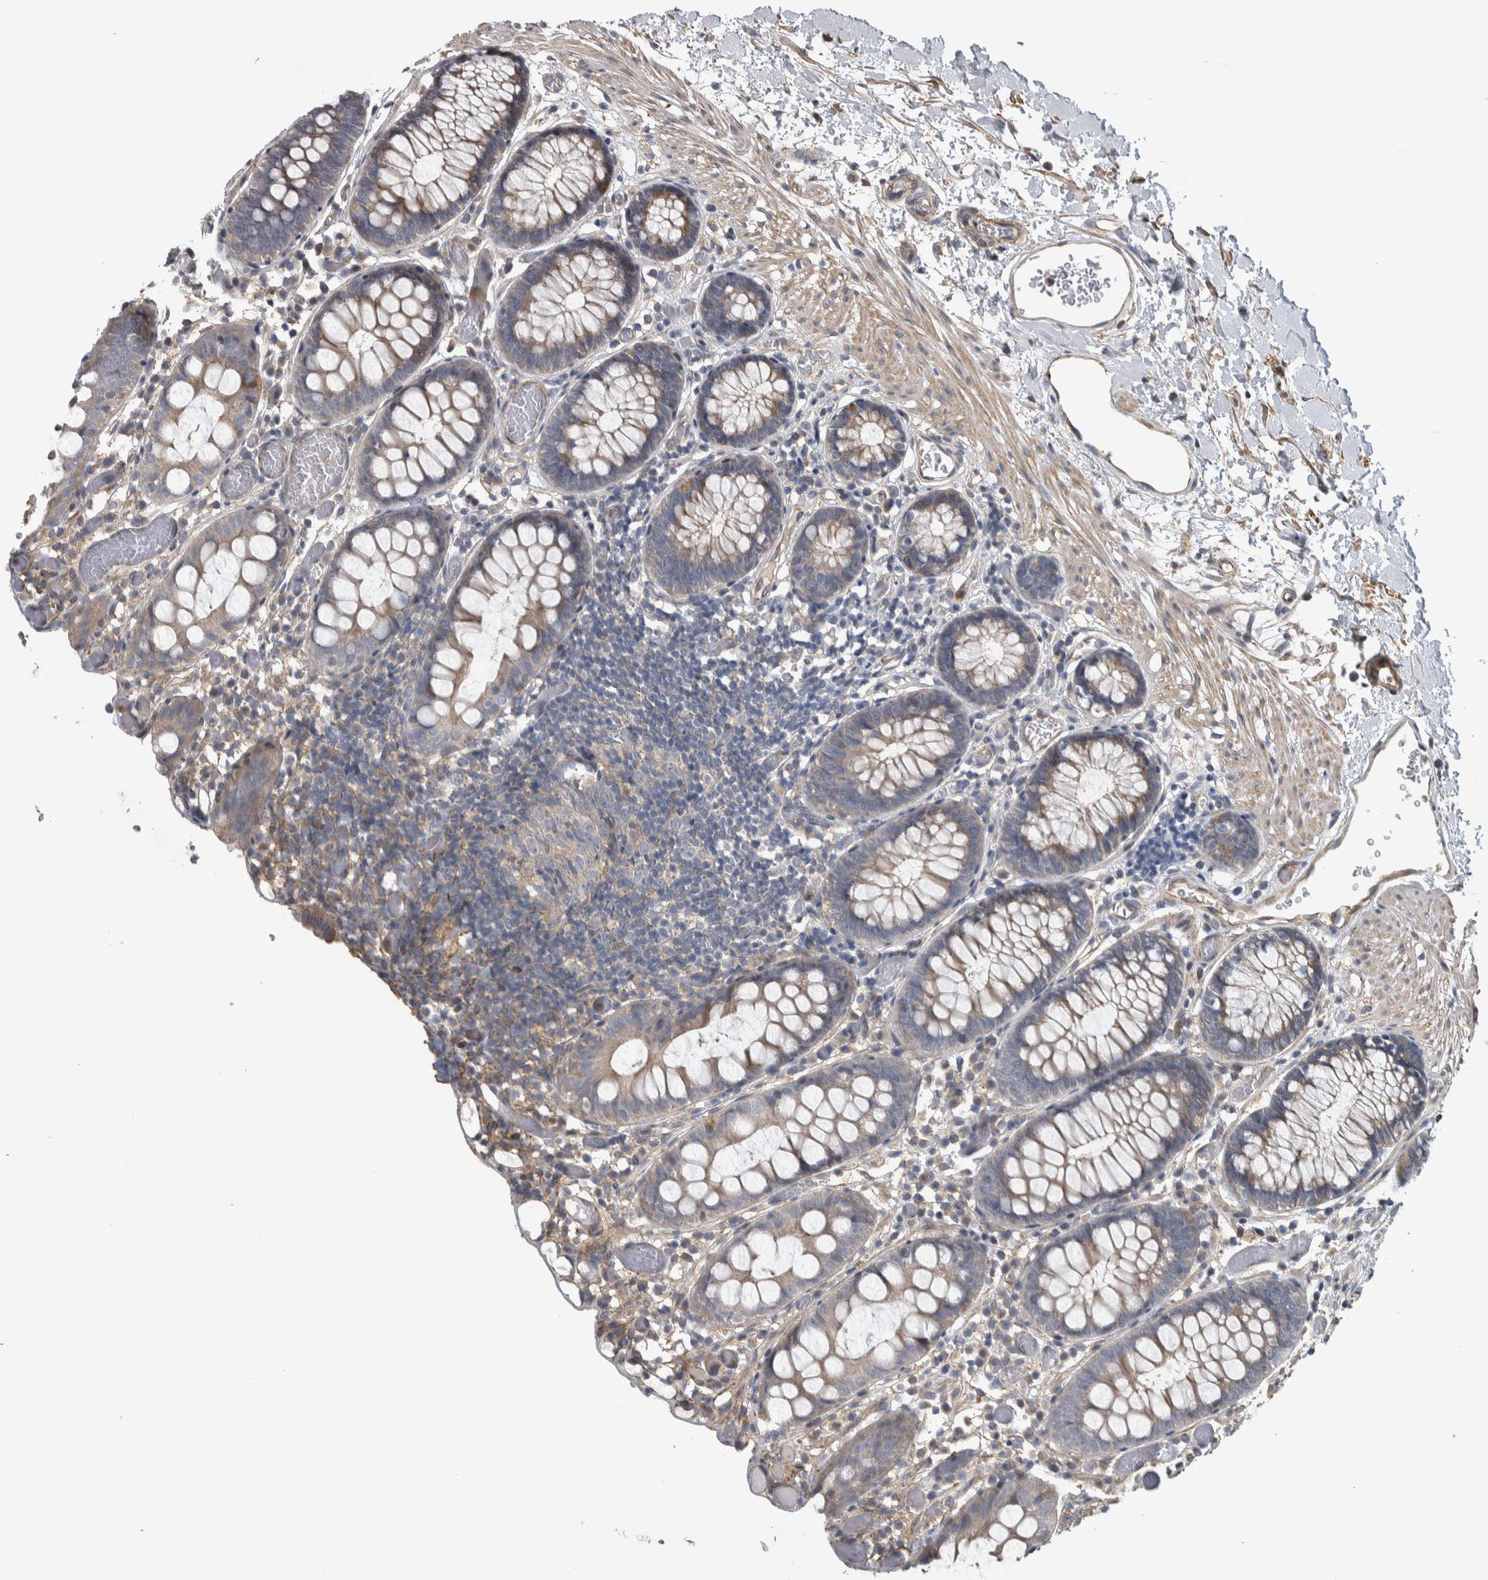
{"staining": {"intensity": "moderate", "quantity": ">75%", "location": "cytoplasmic/membranous"}, "tissue": "colon", "cell_type": "Endothelial cells", "image_type": "normal", "snomed": [{"axis": "morphology", "description": "Normal tissue, NOS"}, {"axis": "topography", "description": "Colon"}], "caption": "High-power microscopy captured an immunohistochemistry (IHC) photomicrograph of normal colon, revealing moderate cytoplasmic/membranous staining in about >75% of endothelial cells.", "gene": "NT5C2", "patient": {"sex": "male", "age": 14}}